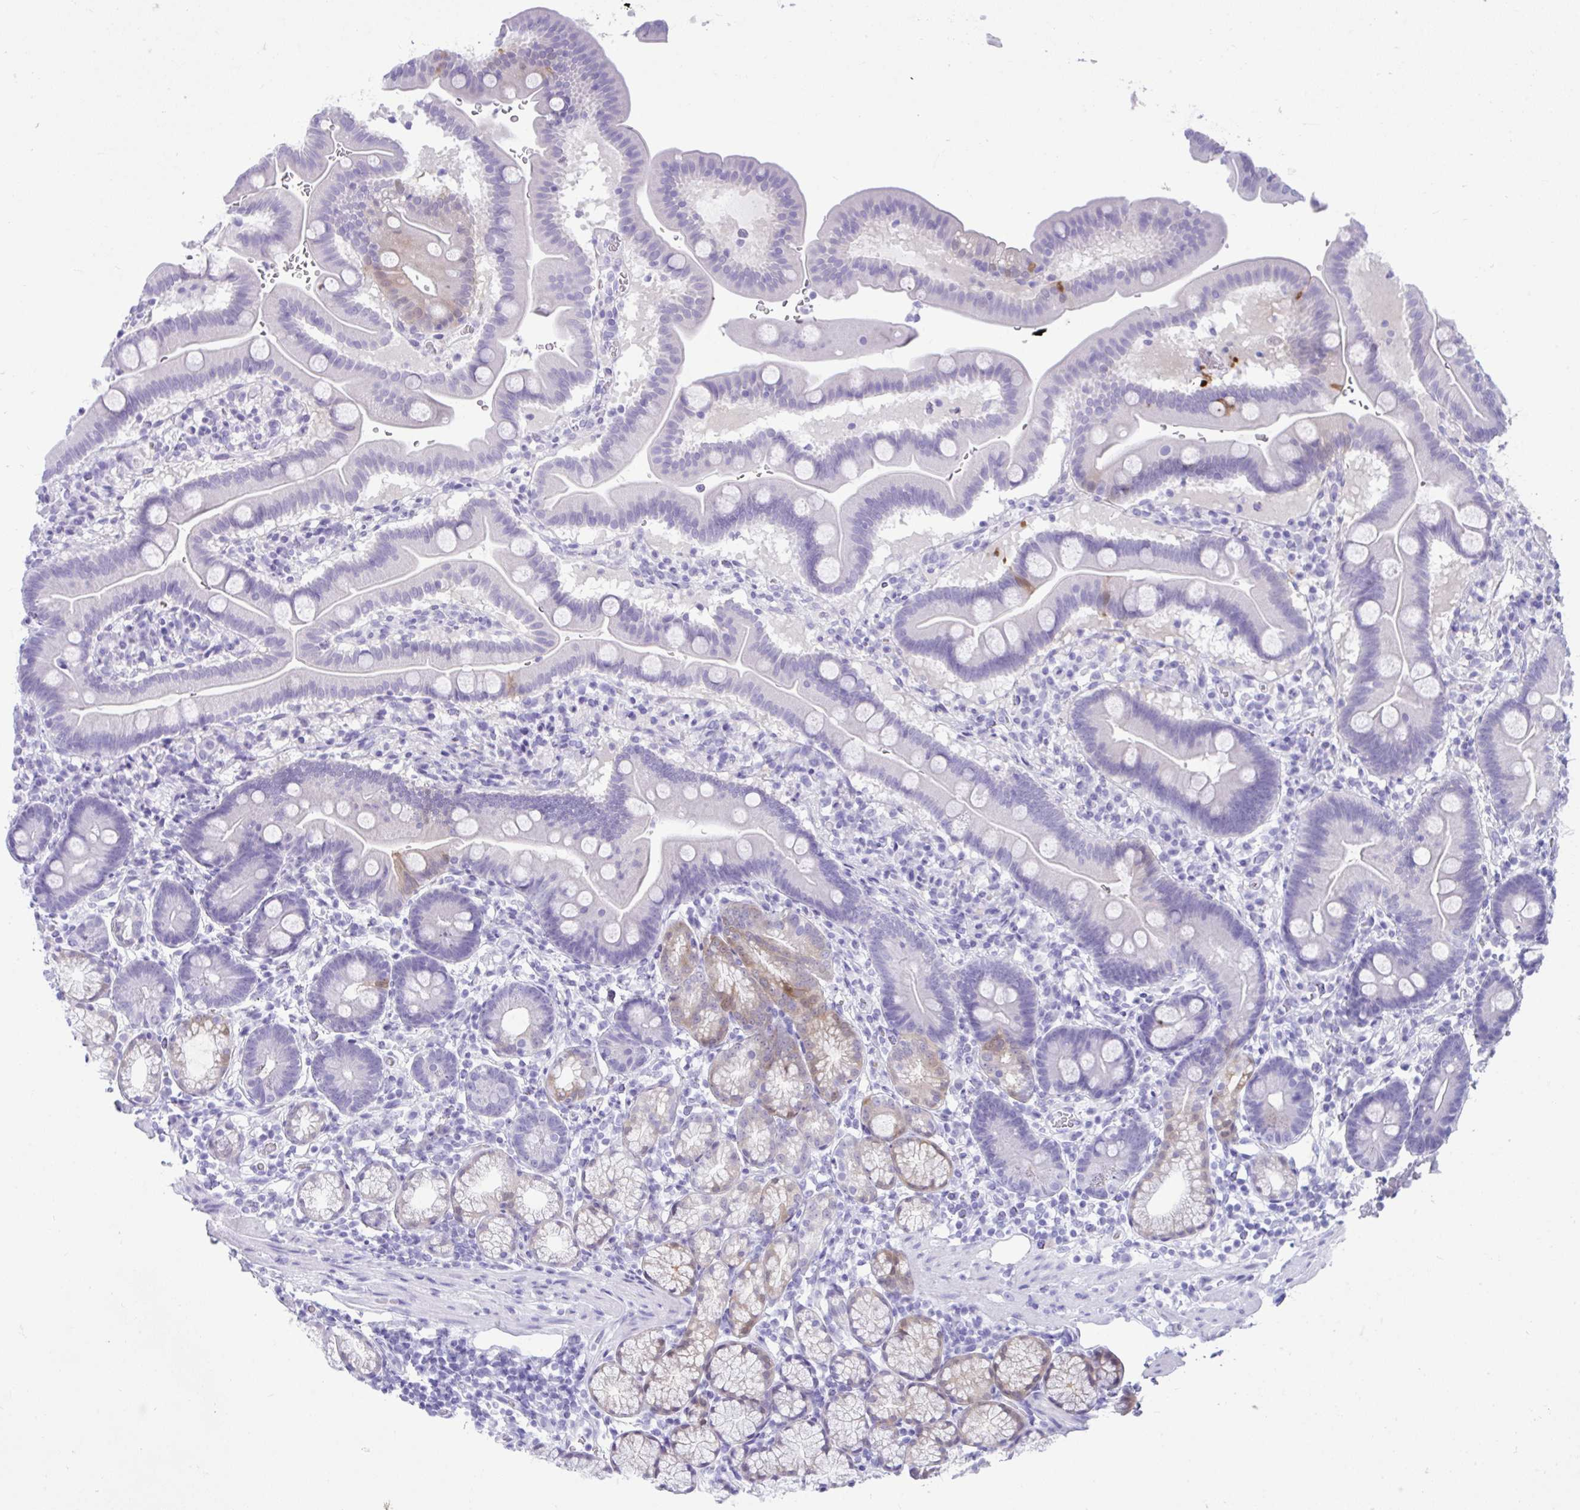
{"staining": {"intensity": "negative", "quantity": "none", "location": "none"}, "tissue": "duodenum", "cell_type": "Glandular cells", "image_type": "normal", "snomed": [{"axis": "morphology", "description": "Normal tissue, NOS"}, {"axis": "topography", "description": "Duodenum"}], "caption": "This is an immunohistochemistry histopathology image of unremarkable duodenum. There is no expression in glandular cells.", "gene": "PSCA", "patient": {"sex": "male", "age": 59}}